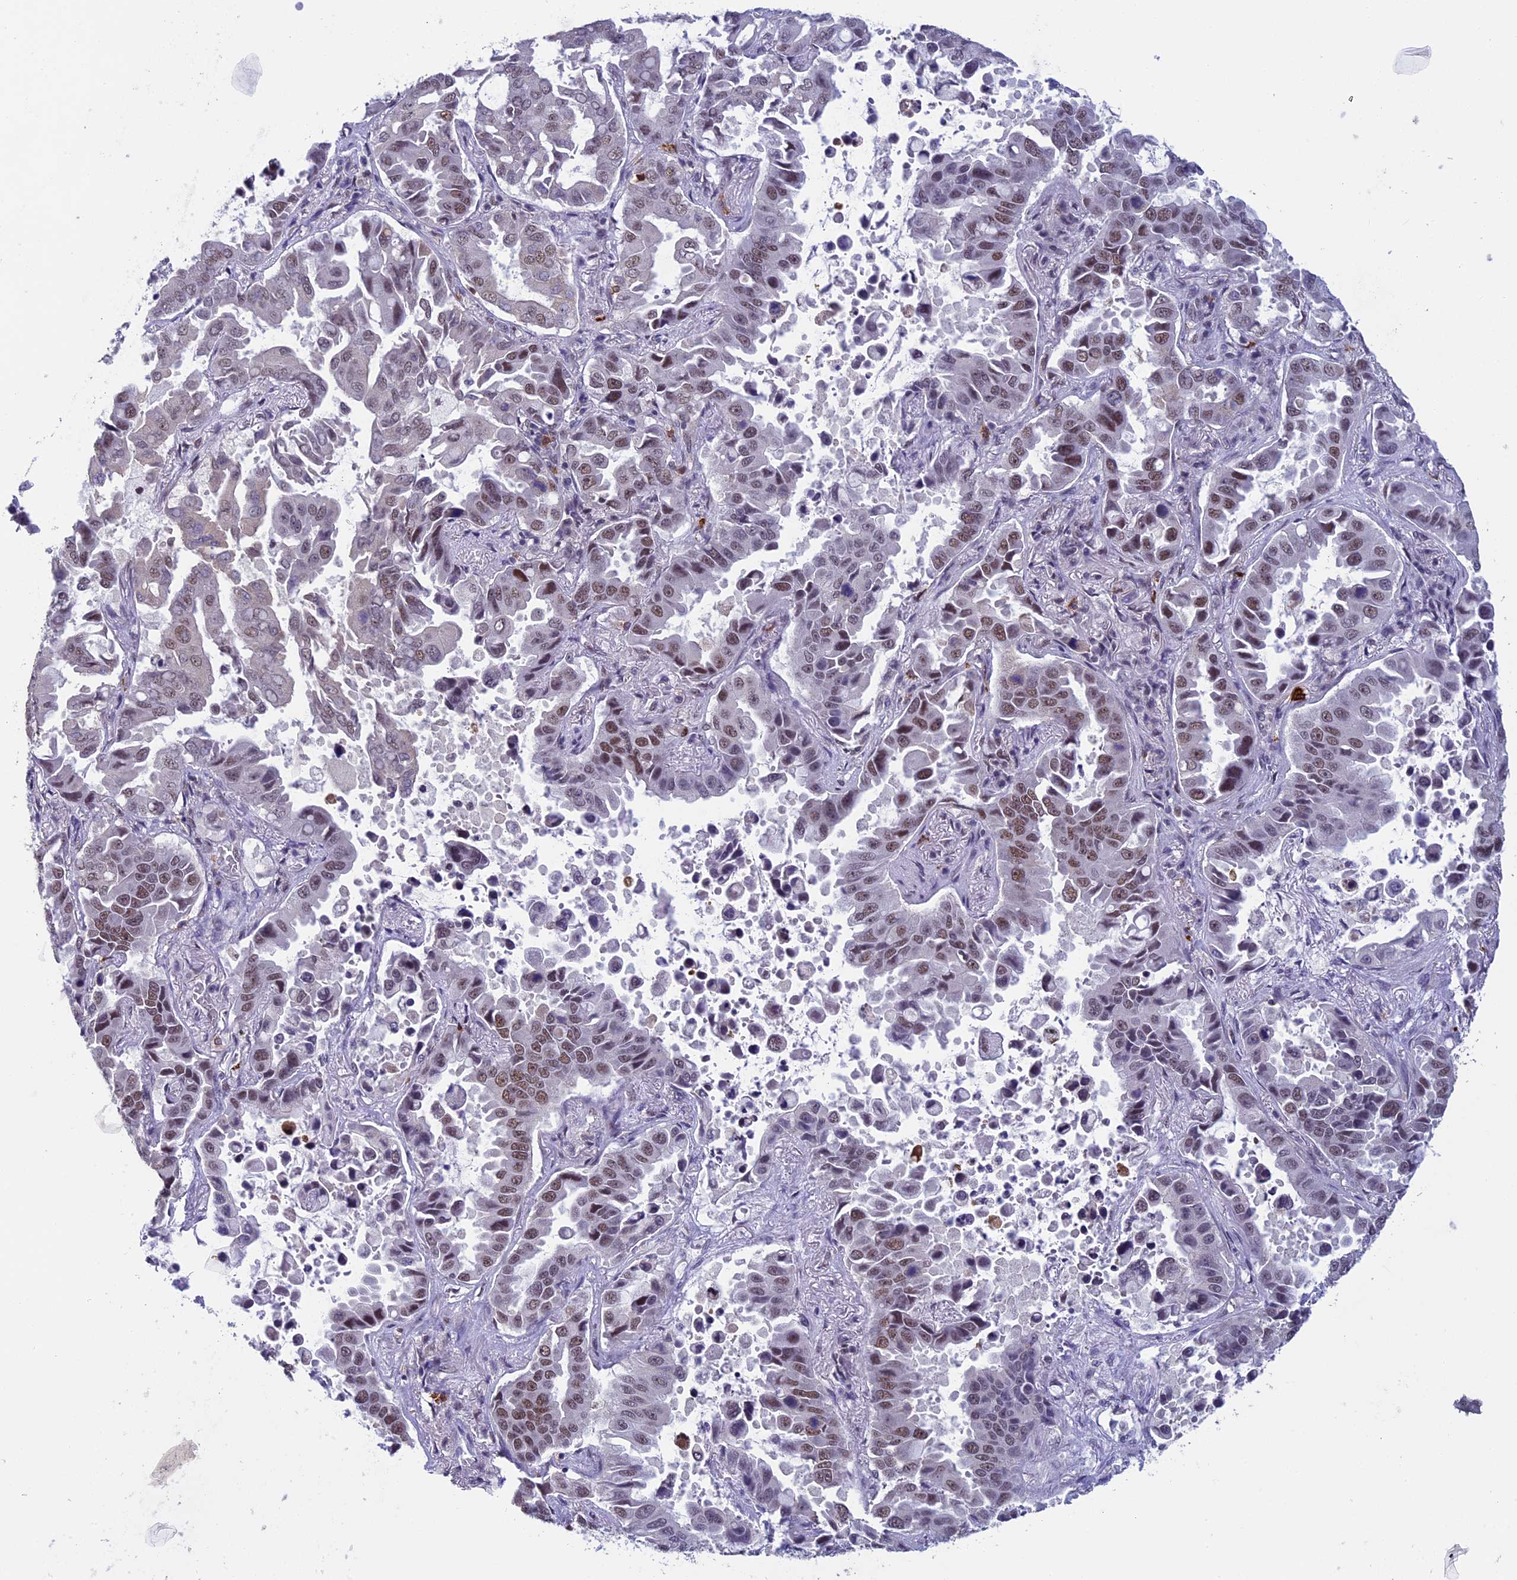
{"staining": {"intensity": "moderate", "quantity": ">75%", "location": "nuclear"}, "tissue": "lung cancer", "cell_type": "Tumor cells", "image_type": "cancer", "snomed": [{"axis": "morphology", "description": "Adenocarcinoma, NOS"}, {"axis": "topography", "description": "Lung"}], "caption": "IHC (DAB) staining of lung cancer (adenocarcinoma) exhibits moderate nuclear protein staining in about >75% of tumor cells.", "gene": "RNF40", "patient": {"sex": "male", "age": 64}}